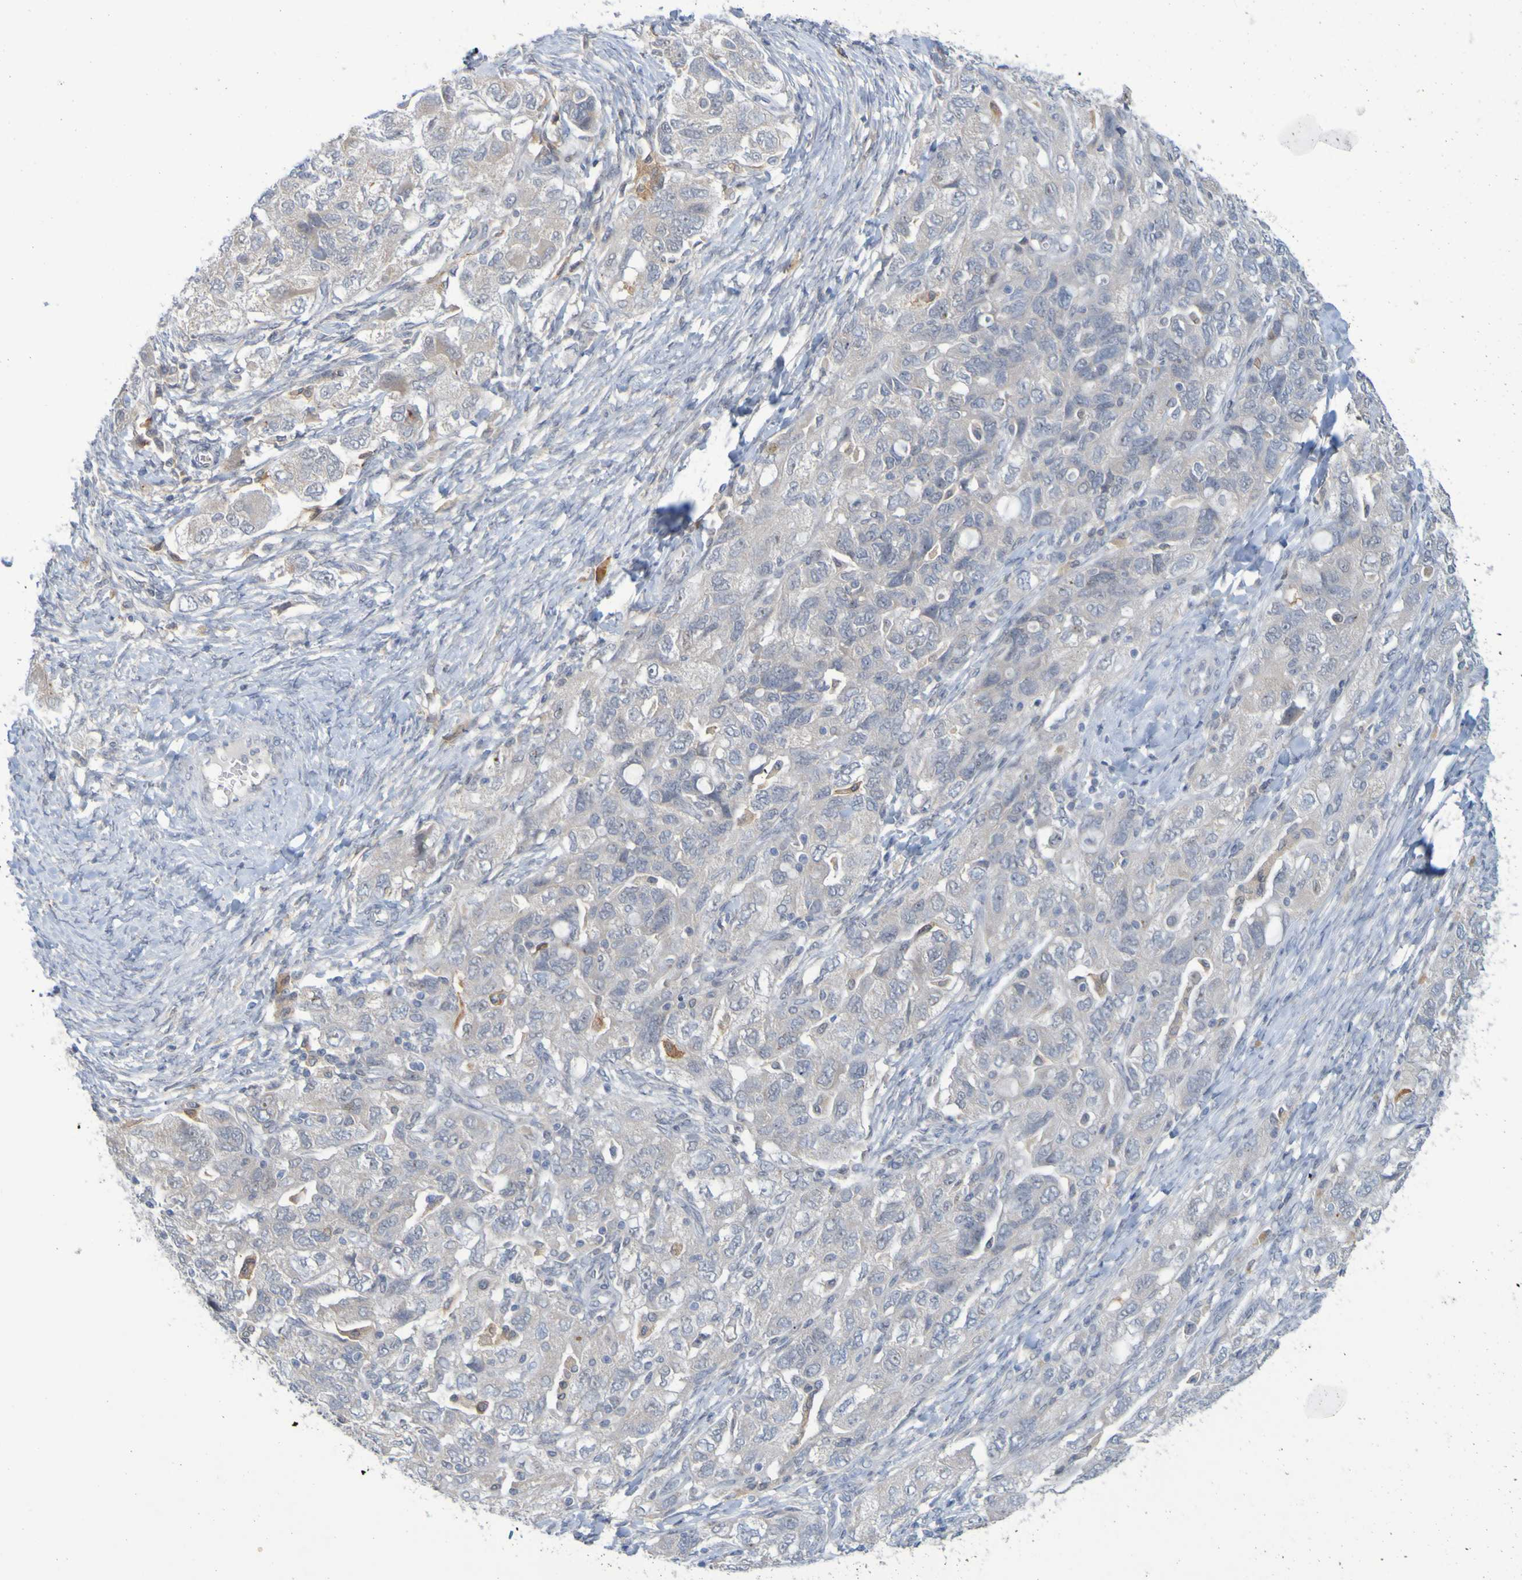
{"staining": {"intensity": "weak", "quantity": "<25%", "location": "cytoplasmic/membranous"}, "tissue": "ovarian cancer", "cell_type": "Tumor cells", "image_type": "cancer", "snomed": [{"axis": "morphology", "description": "Carcinoma, NOS"}, {"axis": "morphology", "description": "Cystadenocarcinoma, serous, NOS"}, {"axis": "topography", "description": "Ovary"}], "caption": "This image is of ovarian cancer (carcinoma) stained with immunohistochemistry (IHC) to label a protein in brown with the nuclei are counter-stained blue. There is no positivity in tumor cells.", "gene": "LILRB5", "patient": {"sex": "female", "age": 69}}